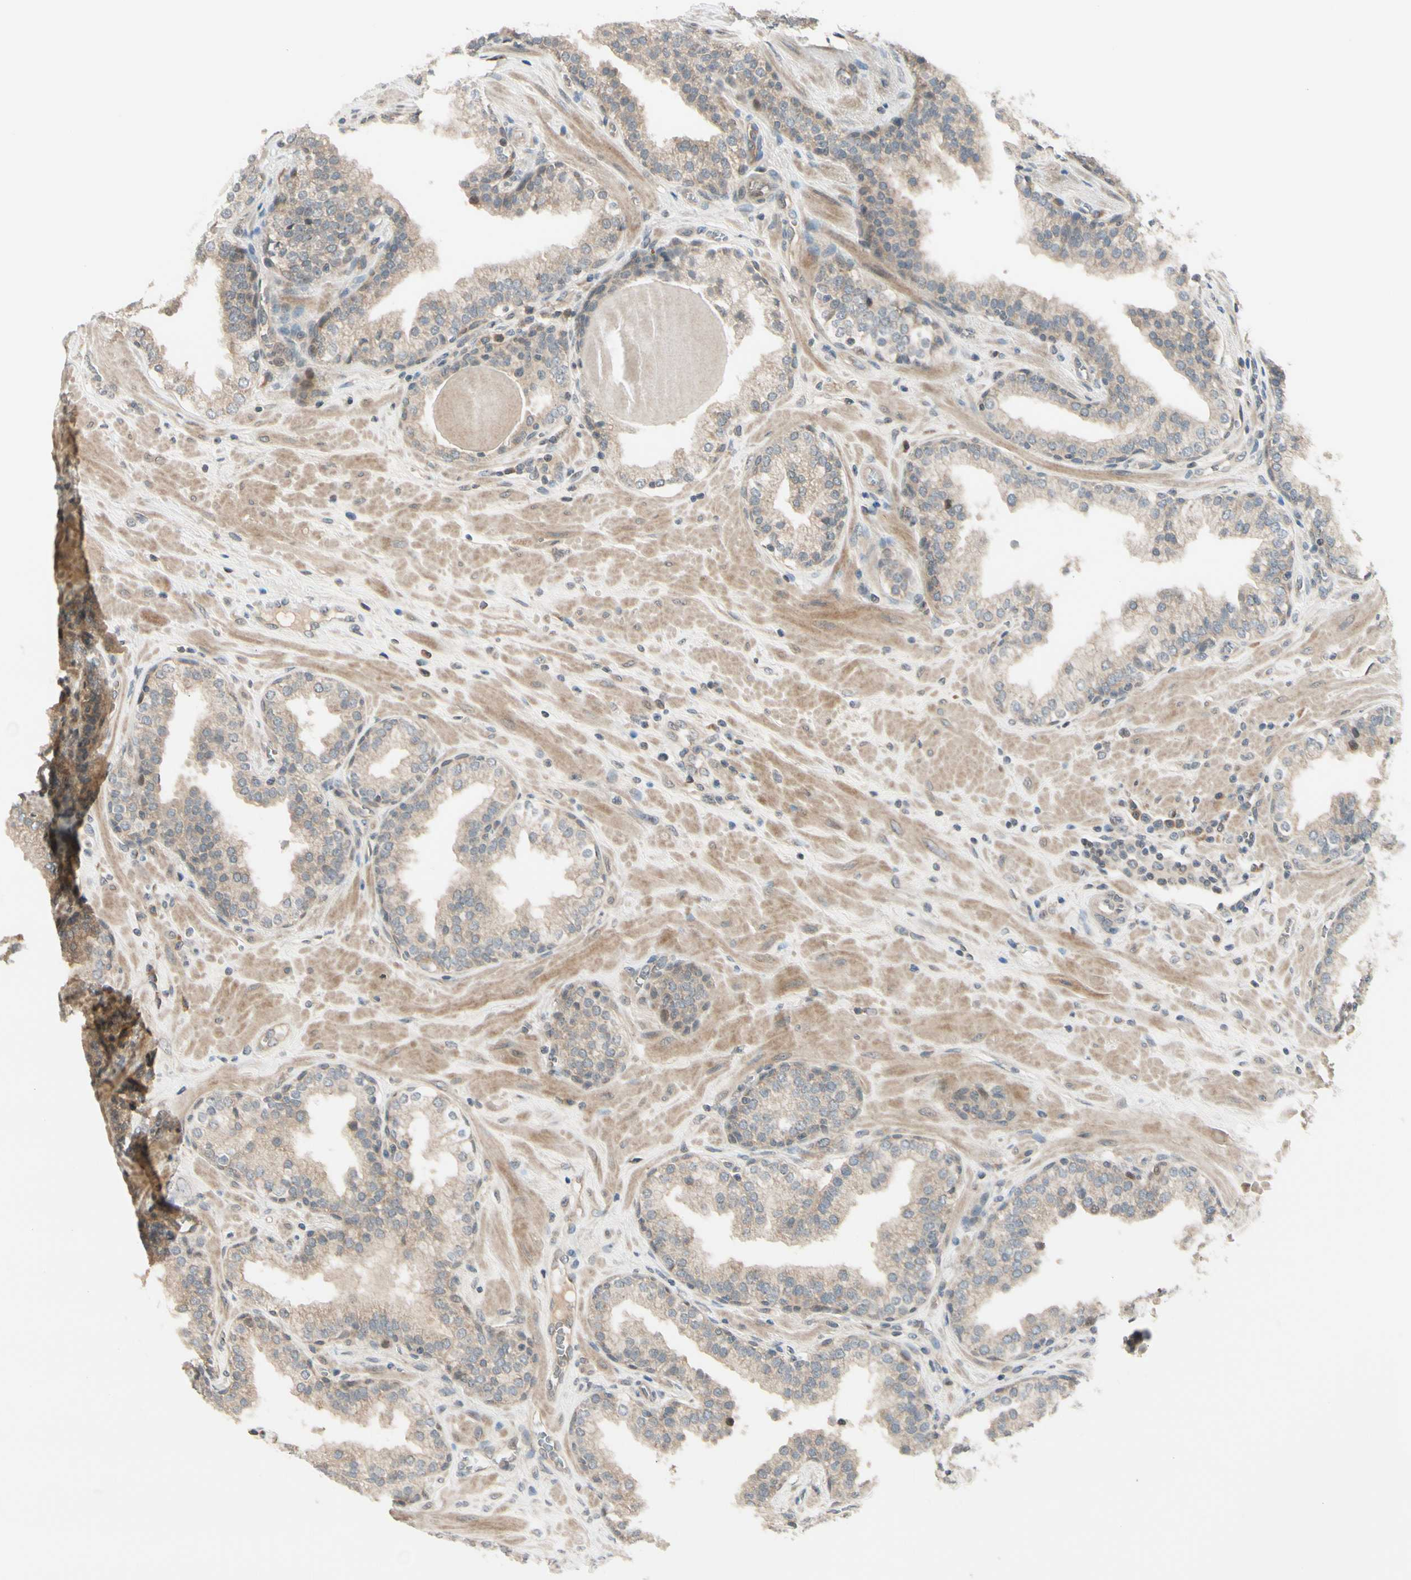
{"staining": {"intensity": "weak", "quantity": ">75%", "location": "cytoplasmic/membranous"}, "tissue": "prostate", "cell_type": "Glandular cells", "image_type": "normal", "snomed": [{"axis": "morphology", "description": "Normal tissue, NOS"}, {"axis": "topography", "description": "Prostate"}], "caption": "Benign prostate shows weak cytoplasmic/membranous expression in approximately >75% of glandular cells The protein of interest is stained brown, and the nuclei are stained in blue (DAB IHC with brightfield microscopy, high magnification)..", "gene": "FGF10", "patient": {"sex": "male", "age": 51}}